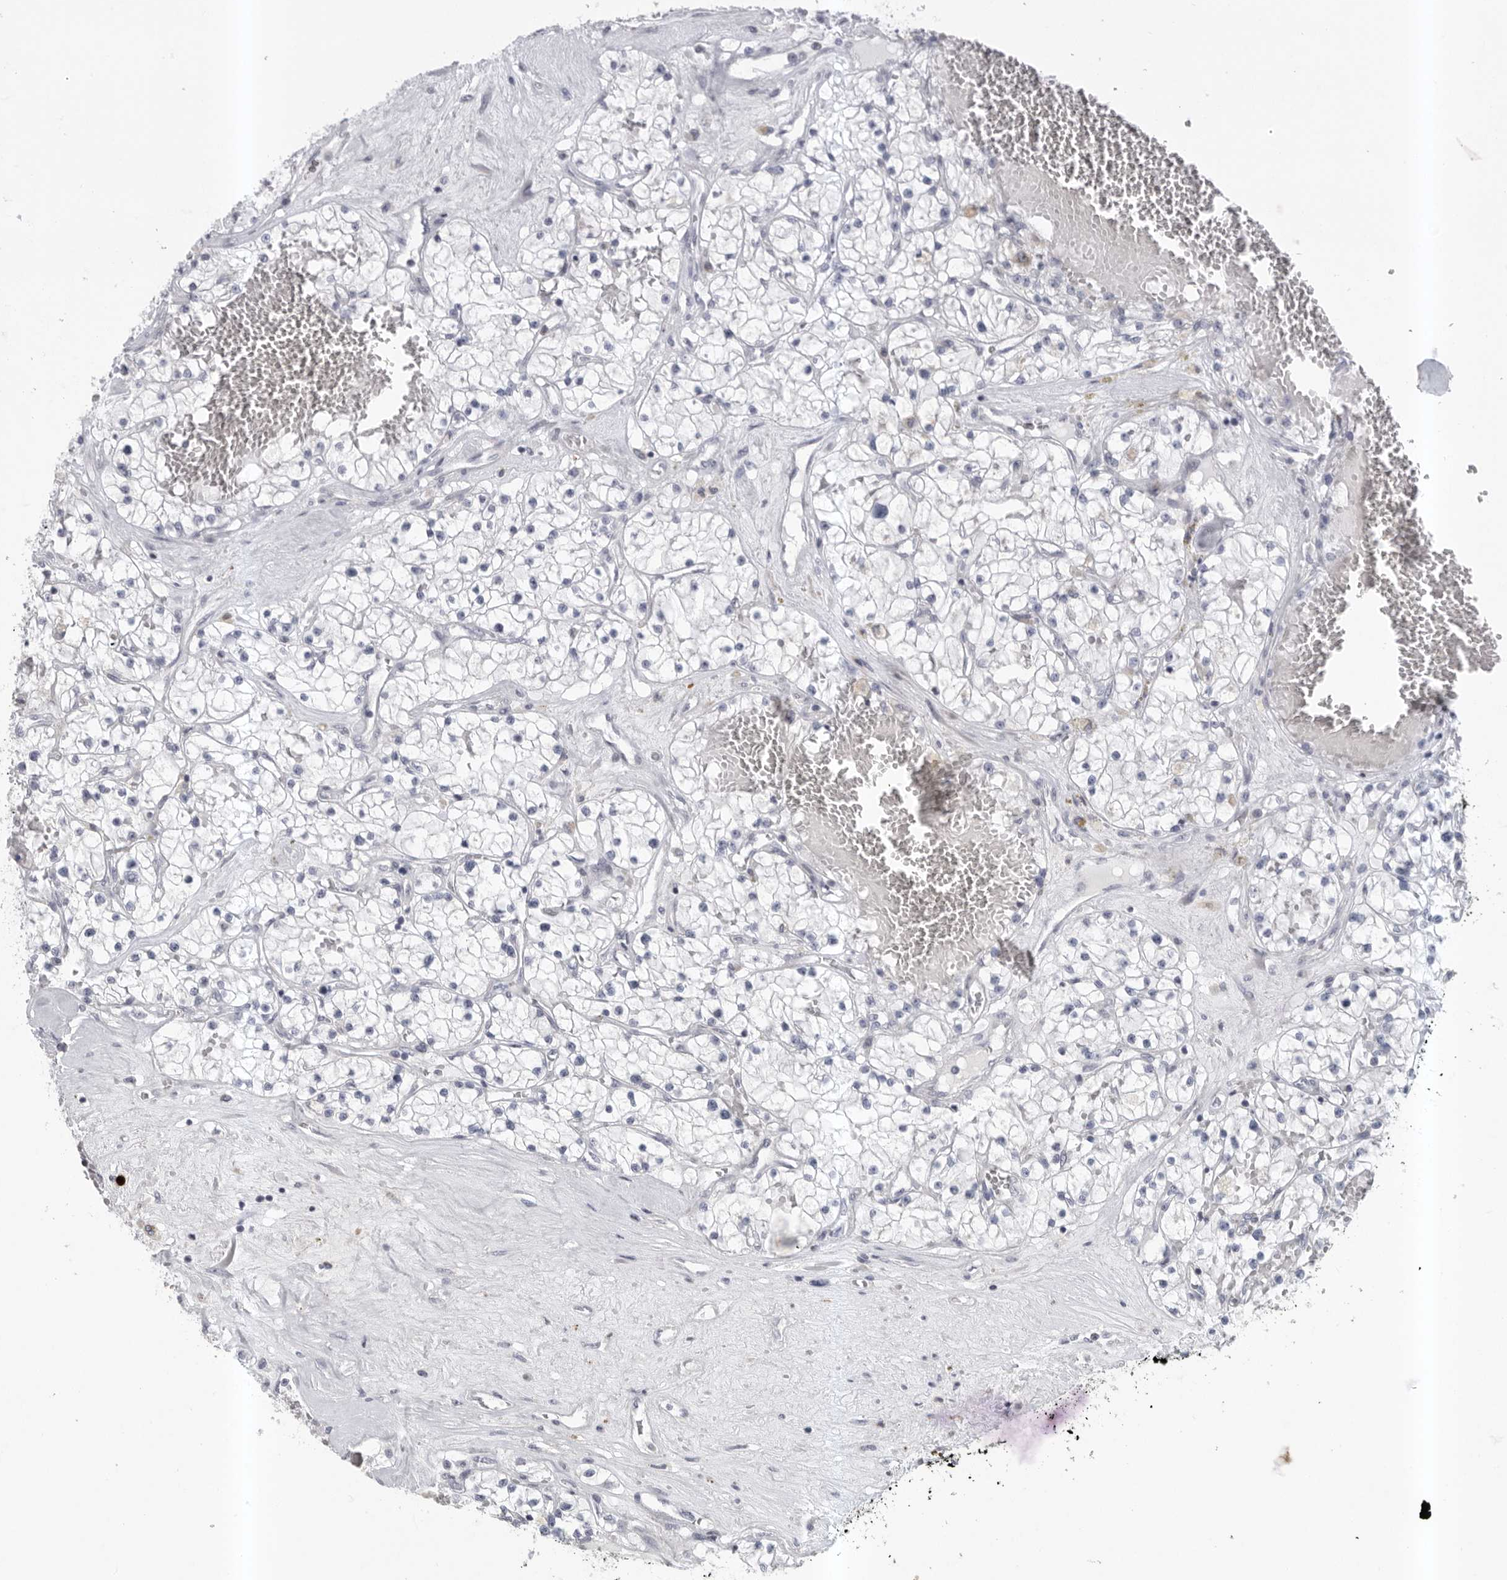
{"staining": {"intensity": "negative", "quantity": "none", "location": "none"}, "tissue": "renal cancer", "cell_type": "Tumor cells", "image_type": "cancer", "snomed": [{"axis": "morphology", "description": "Normal tissue, NOS"}, {"axis": "morphology", "description": "Adenocarcinoma, NOS"}, {"axis": "topography", "description": "Kidney"}], "caption": "Renal adenocarcinoma was stained to show a protein in brown. There is no significant positivity in tumor cells.", "gene": "TMEM69", "patient": {"sex": "male", "age": 68}}